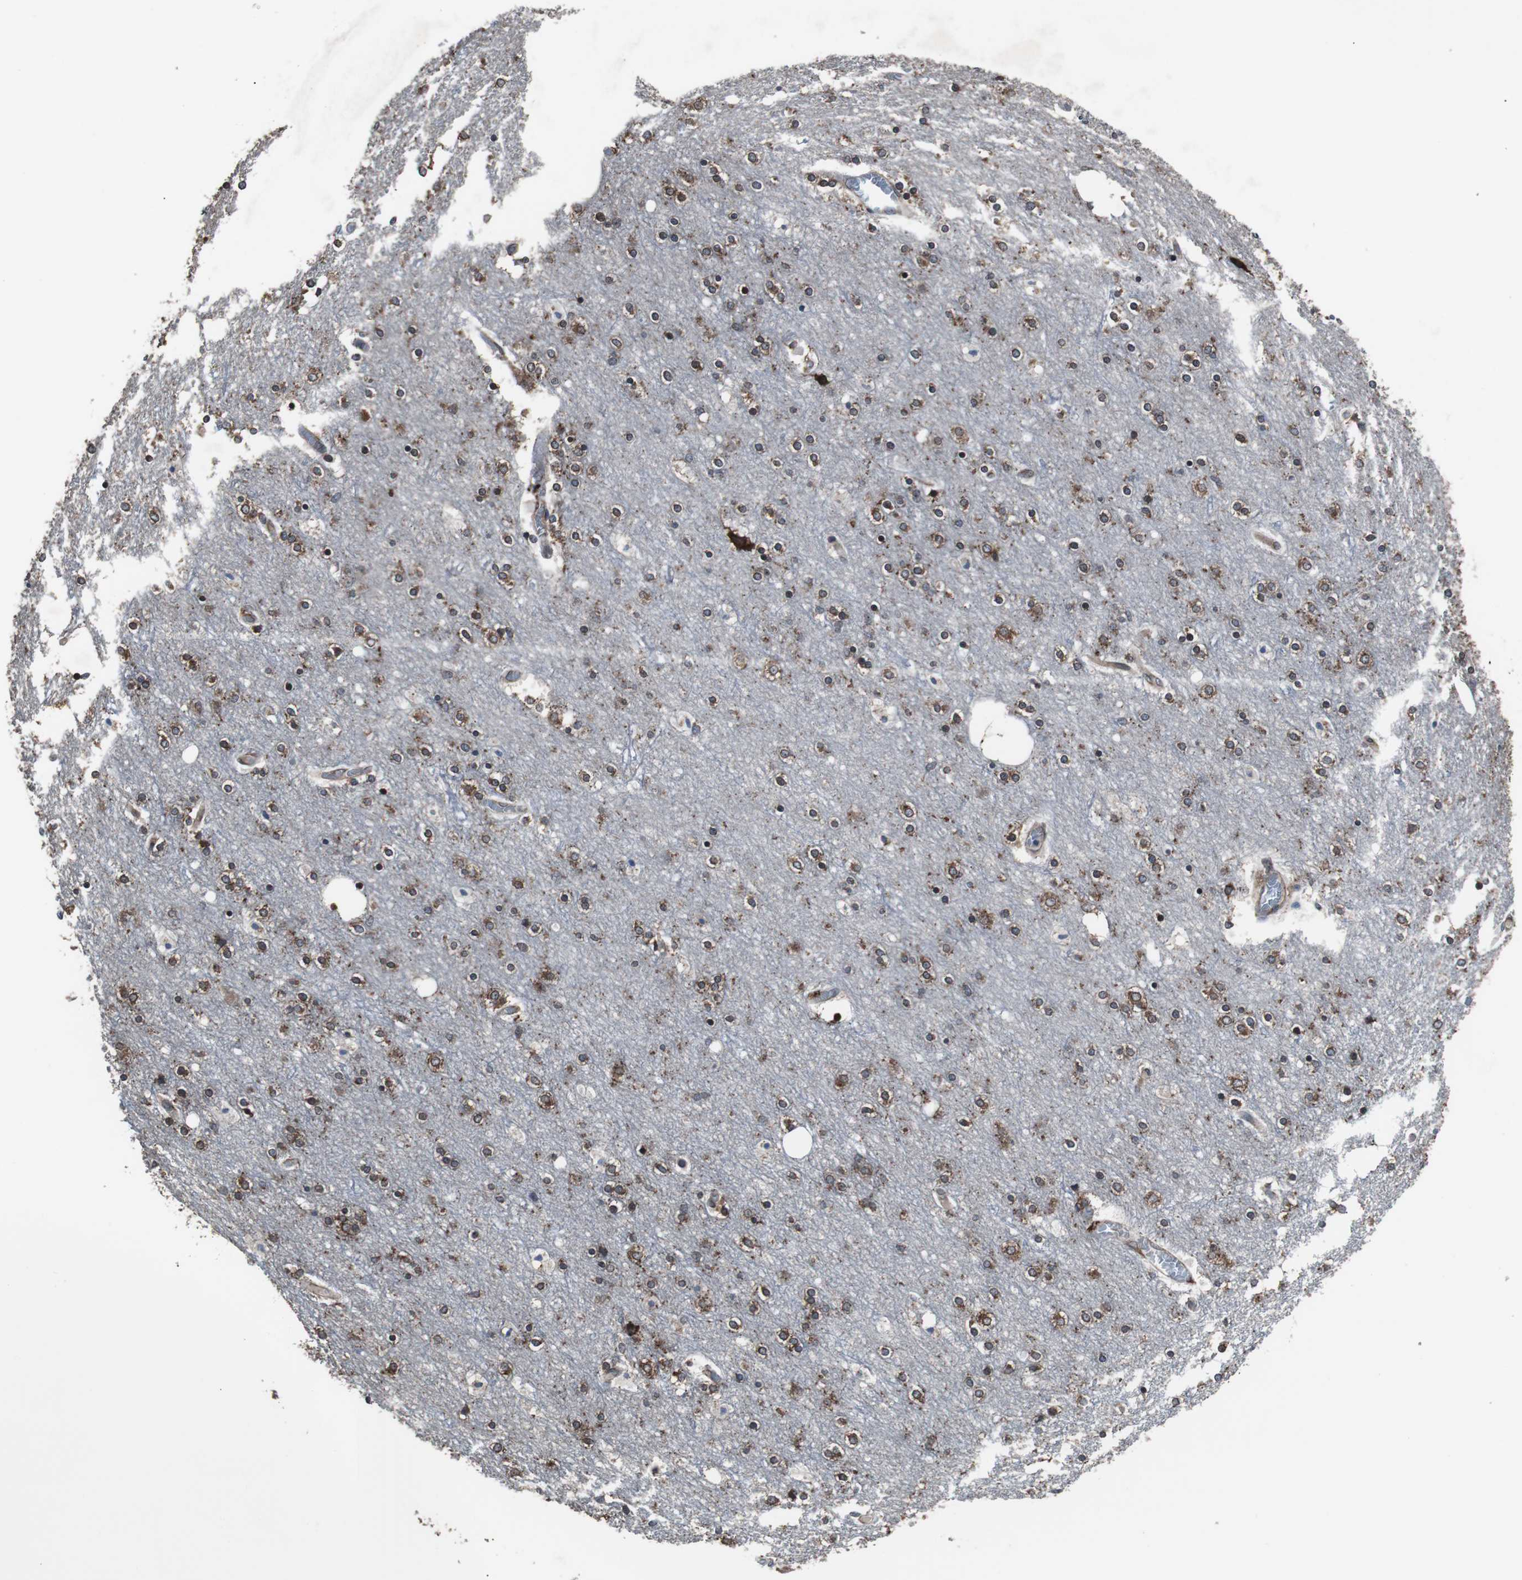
{"staining": {"intensity": "moderate", "quantity": ">75%", "location": "cytoplasmic/membranous"}, "tissue": "cerebral cortex", "cell_type": "Endothelial cells", "image_type": "normal", "snomed": [{"axis": "morphology", "description": "Normal tissue, NOS"}, {"axis": "topography", "description": "Cerebral cortex"}], "caption": "The micrograph displays immunohistochemical staining of unremarkable cerebral cortex. There is moderate cytoplasmic/membranous positivity is present in approximately >75% of endothelial cells.", "gene": "USP10", "patient": {"sex": "female", "age": 54}}